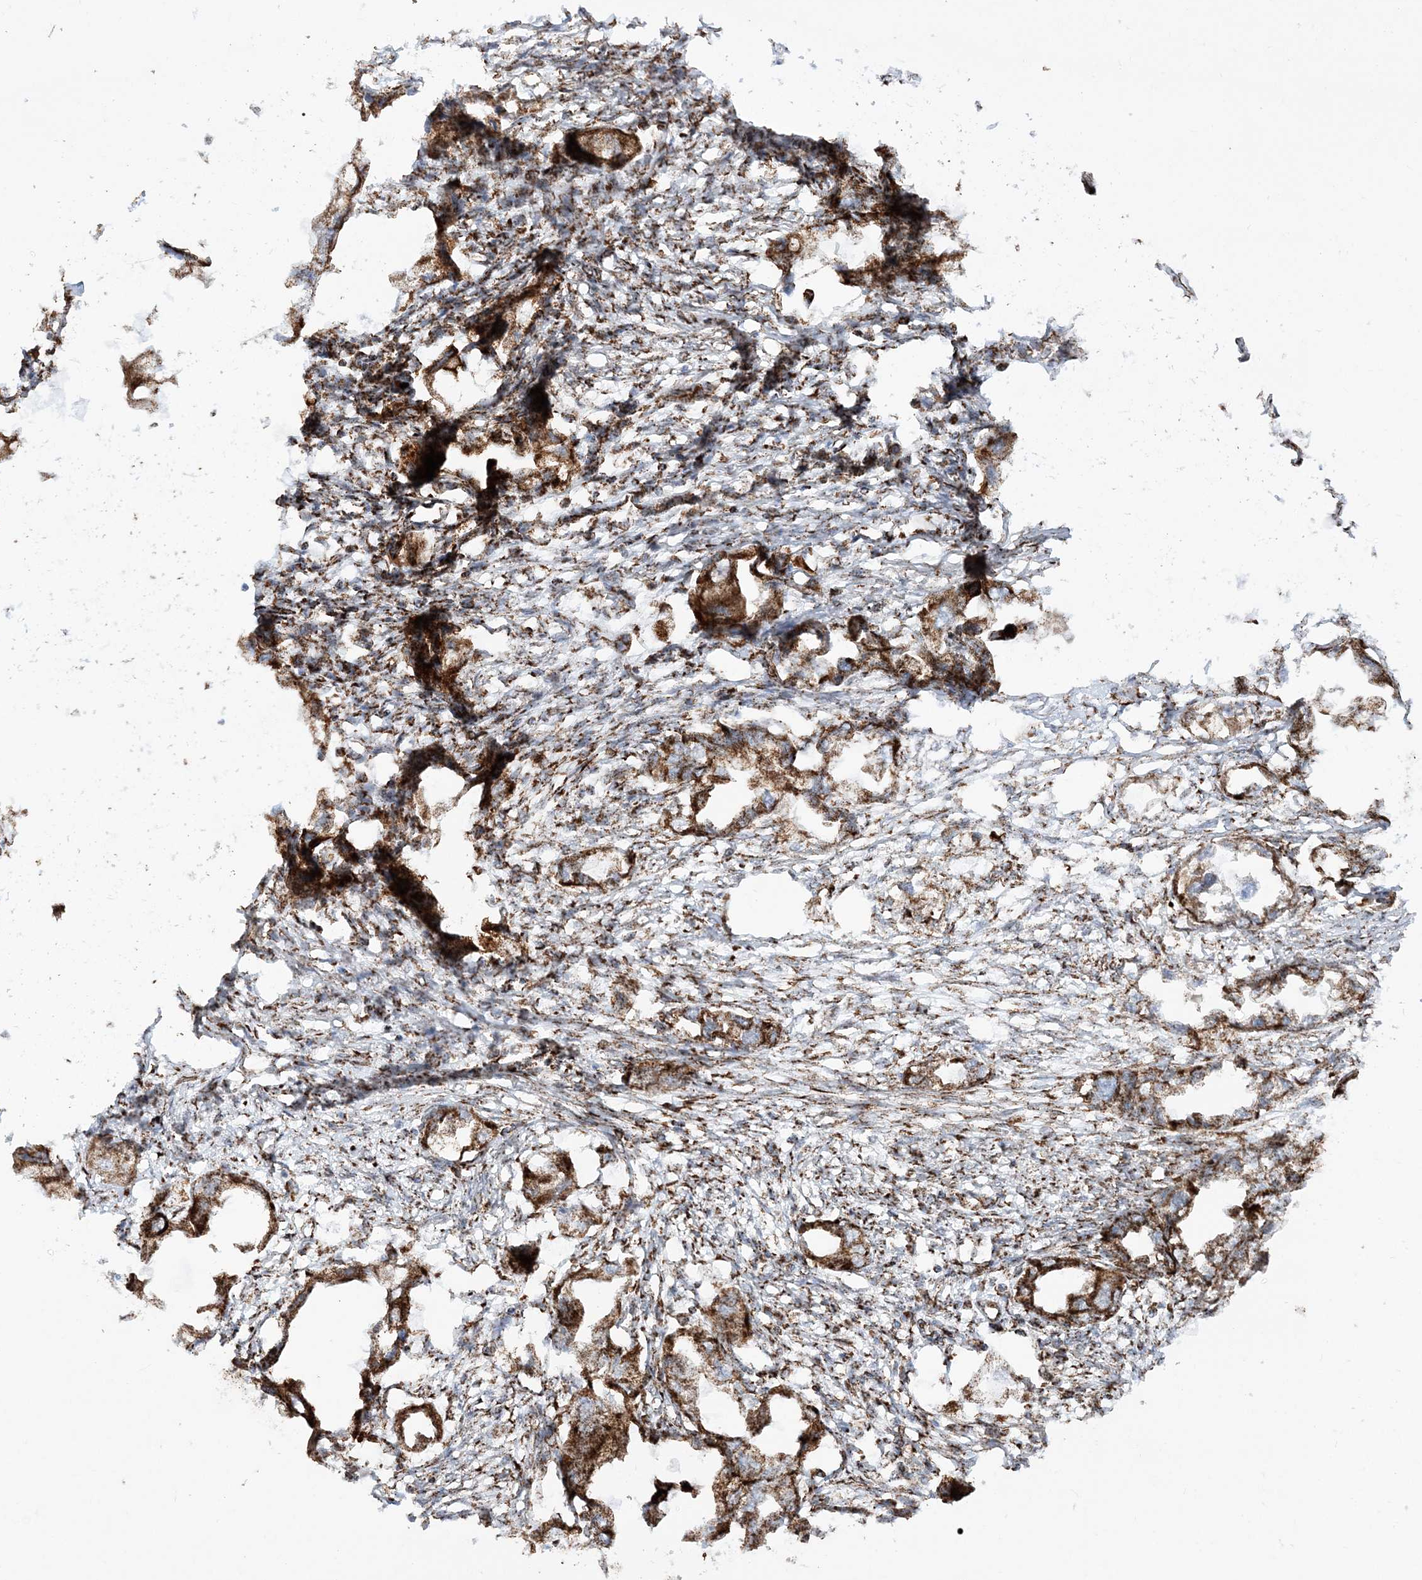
{"staining": {"intensity": "strong", "quantity": ">75%", "location": "cytoplasmic/membranous"}, "tissue": "endometrial cancer", "cell_type": "Tumor cells", "image_type": "cancer", "snomed": [{"axis": "morphology", "description": "Adenocarcinoma, NOS"}, {"axis": "morphology", "description": "Adenocarcinoma, metastatic, NOS"}, {"axis": "topography", "description": "Adipose tissue"}, {"axis": "topography", "description": "Endometrium"}], "caption": "Protein staining of endometrial metastatic adenocarcinoma tissue displays strong cytoplasmic/membranous expression in approximately >75% of tumor cells.", "gene": "CRY2", "patient": {"sex": "female", "age": 67}}